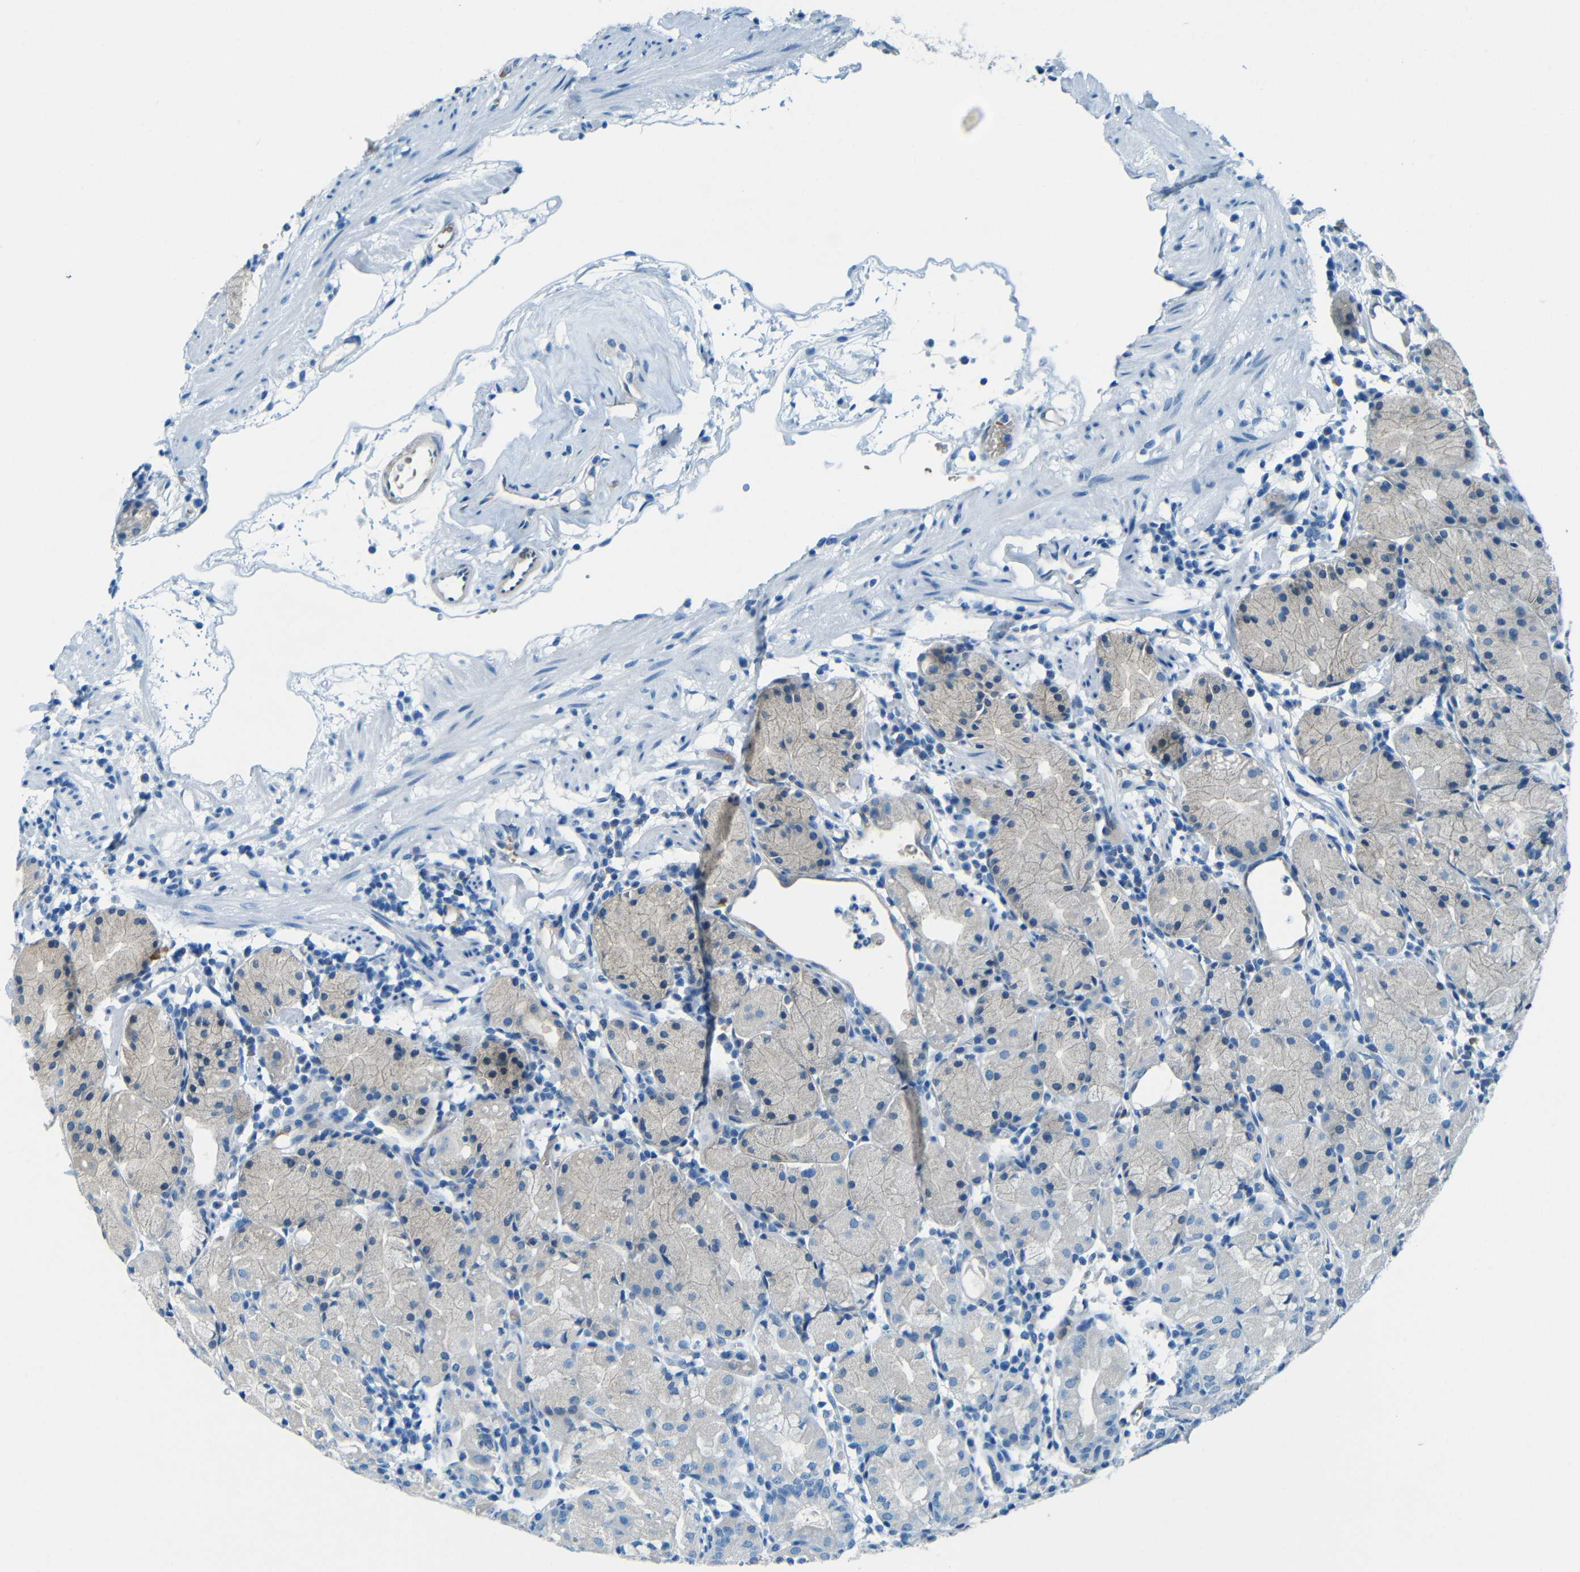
{"staining": {"intensity": "weak", "quantity": "<25%", "location": "cytoplasmic/membranous"}, "tissue": "stomach", "cell_type": "Glandular cells", "image_type": "normal", "snomed": [{"axis": "morphology", "description": "Normal tissue, NOS"}, {"axis": "topography", "description": "Stomach"}, {"axis": "topography", "description": "Stomach, lower"}], "caption": "The image displays no significant expression in glandular cells of stomach.", "gene": "MAP2", "patient": {"sex": "female", "age": 75}}